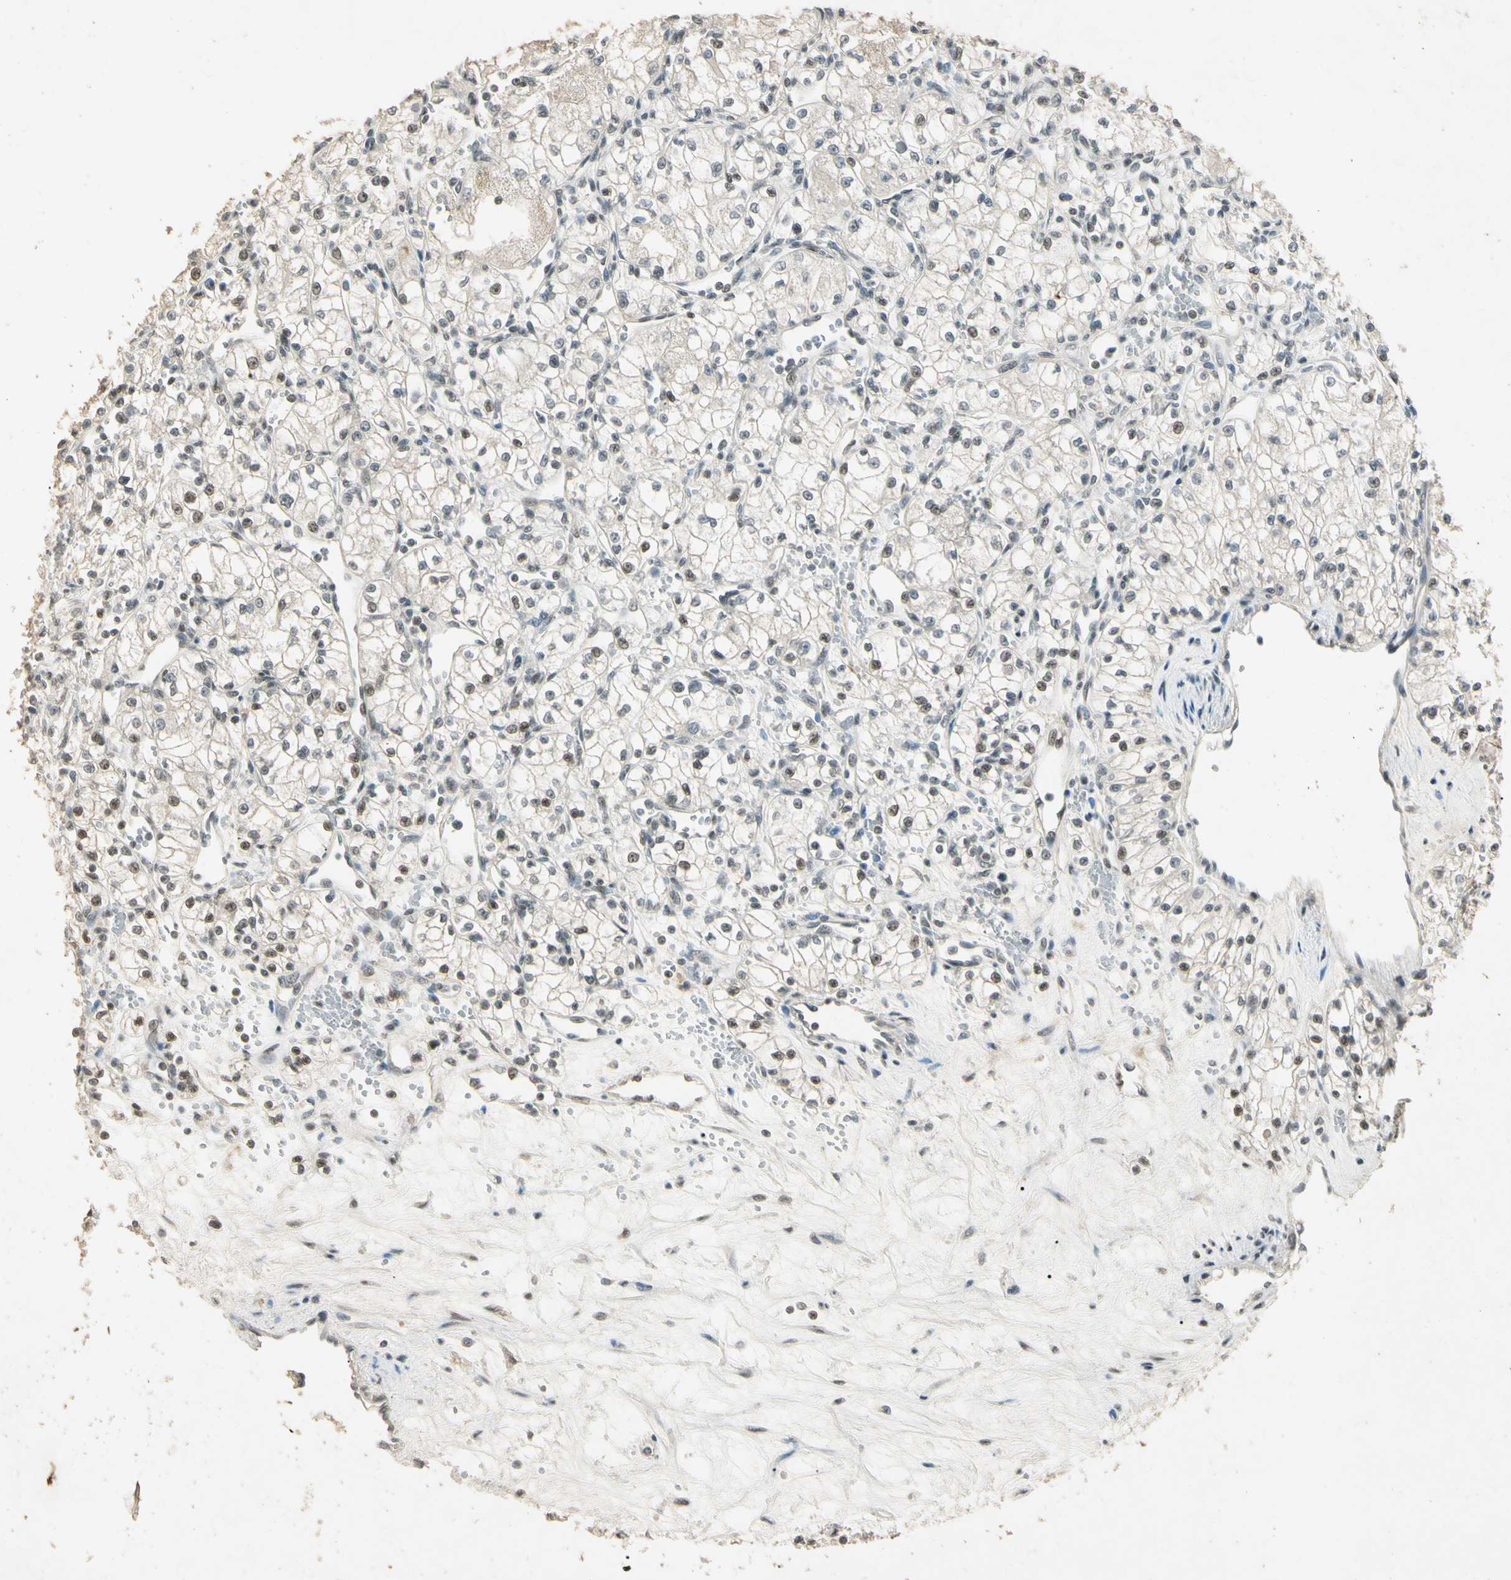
{"staining": {"intensity": "moderate", "quantity": "25%-75%", "location": "nuclear"}, "tissue": "renal cancer", "cell_type": "Tumor cells", "image_type": "cancer", "snomed": [{"axis": "morphology", "description": "Normal tissue, NOS"}, {"axis": "morphology", "description": "Adenocarcinoma, NOS"}, {"axis": "topography", "description": "Kidney"}], "caption": "This photomicrograph reveals IHC staining of renal cancer (adenocarcinoma), with medium moderate nuclear expression in about 25%-75% of tumor cells.", "gene": "ZBTB4", "patient": {"sex": "male", "age": 59}}